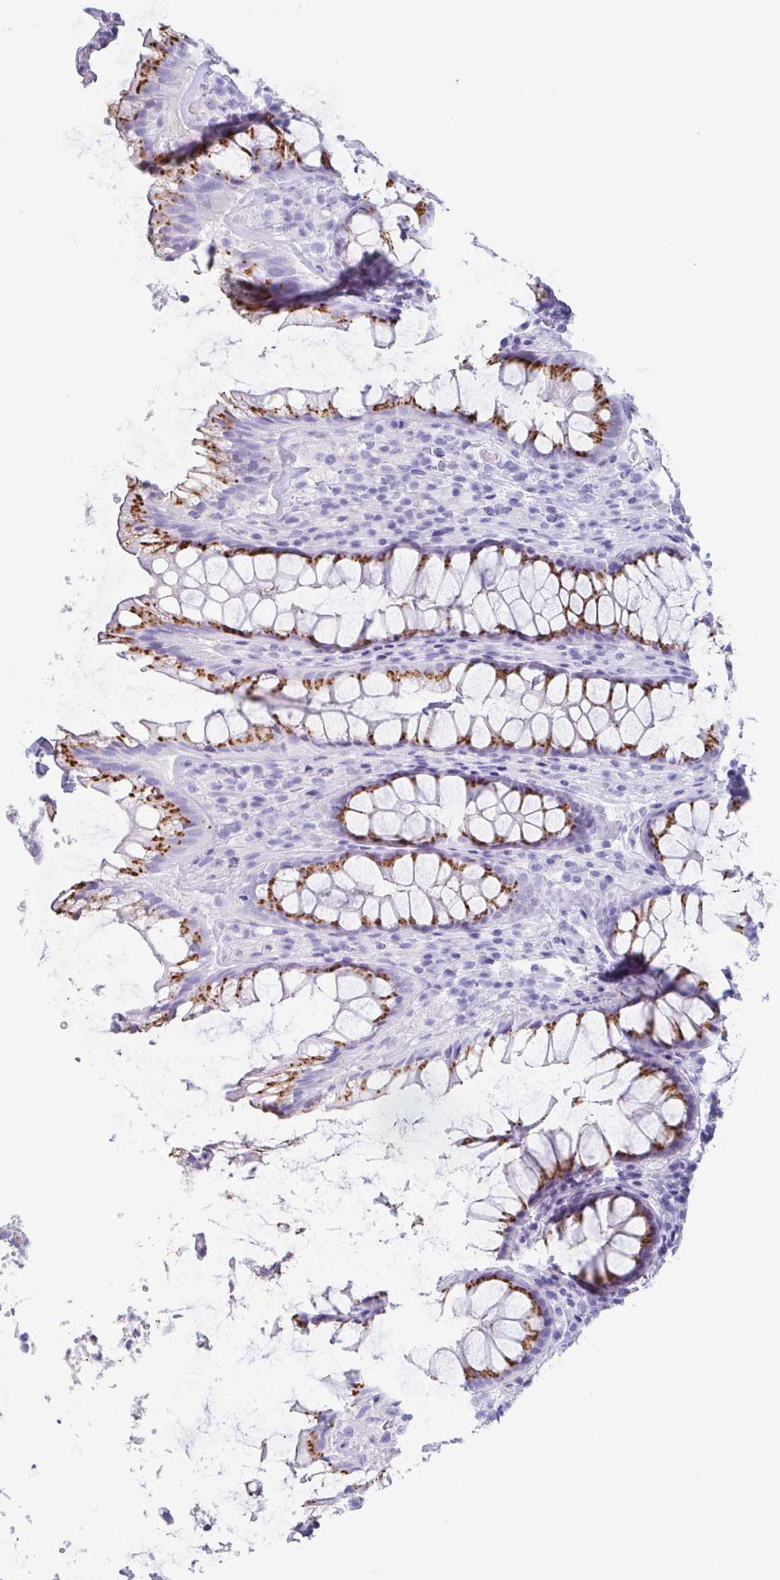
{"staining": {"intensity": "moderate", "quantity": ">75%", "location": "cytoplasmic/membranous"}, "tissue": "rectum", "cell_type": "Glandular cells", "image_type": "normal", "snomed": [{"axis": "morphology", "description": "Normal tissue, NOS"}, {"axis": "topography", "description": "Rectum"}], "caption": "Protein staining by immunohistochemistry (IHC) exhibits moderate cytoplasmic/membranous staining in about >75% of glandular cells in benign rectum. Using DAB (3,3'-diaminobenzidine) (brown) and hematoxylin (blue) stains, captured at high magnification using brightfield microscopy.", "gene": "LDLRAD1", "patient": {"sex": "male", "age": 72}}